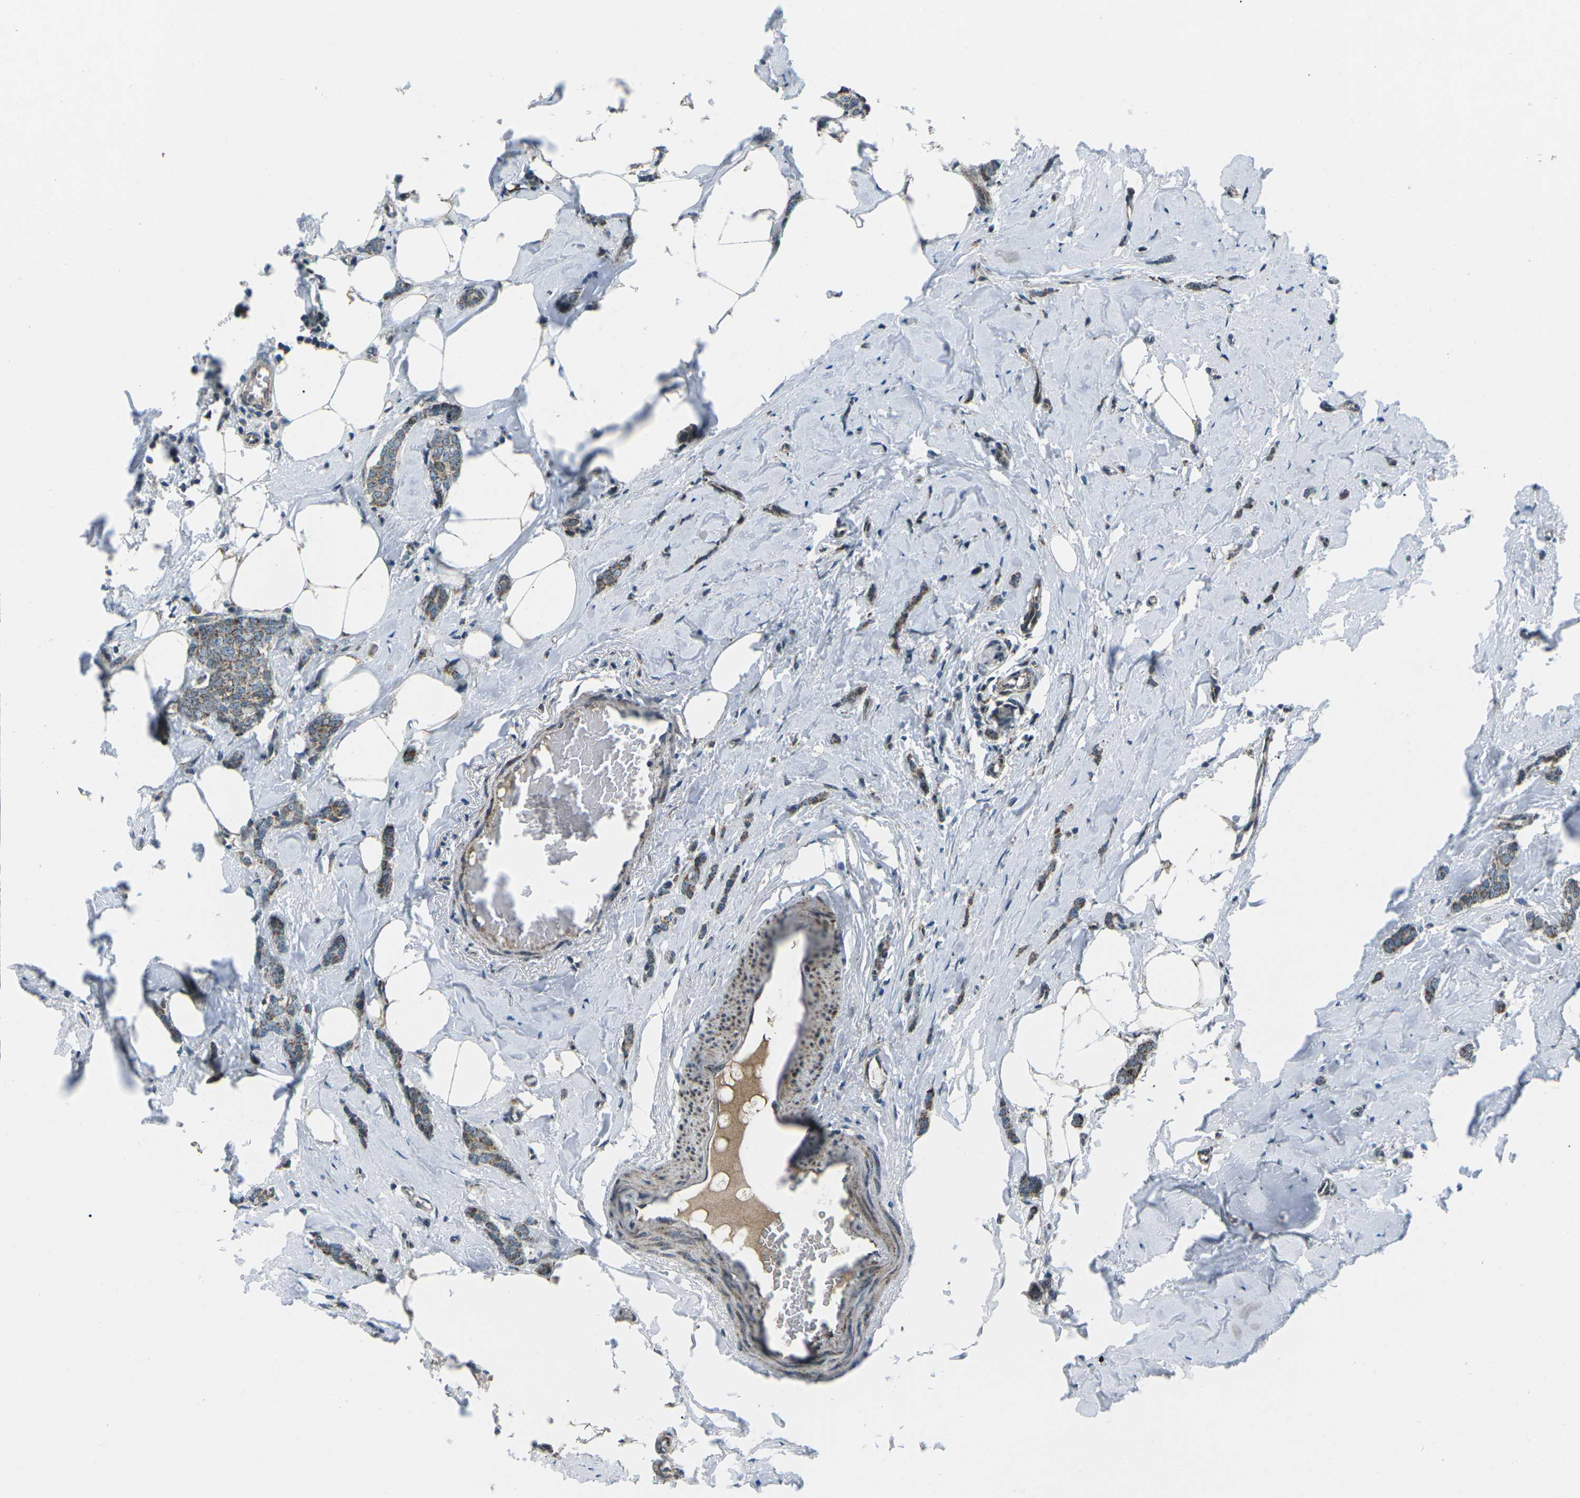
{"staining": {"intensity": "moderate", "quantity": ">75%", "location": "cytoplasmic/membranous"}, "tissue": "breast cancer", "cell_type": "Tumor cells", "image_type": "cancer", "snomed": [{"axis": "morphology", "description": "Lobular carcinoma"}, {"axis": "topography", "description": "Skin"}, {"axis": "topography", "description": "Breast"}], "caption": "An immunohistochemistry (IHC) photomicrograph of tumor tissue is shown. Protein staining in brown labels moderate cytoplasmic/membranous positivity in lobular carcinoma (breast) within tumor cells. The protein is stained brown, and the nuclei are stained in blue (DAB (3,3'-diaminobenzidine) IHC with brightfield microscopy, high magnification).", "gene": "RFESD", "patient": {"sex": "female", "age": 46}}